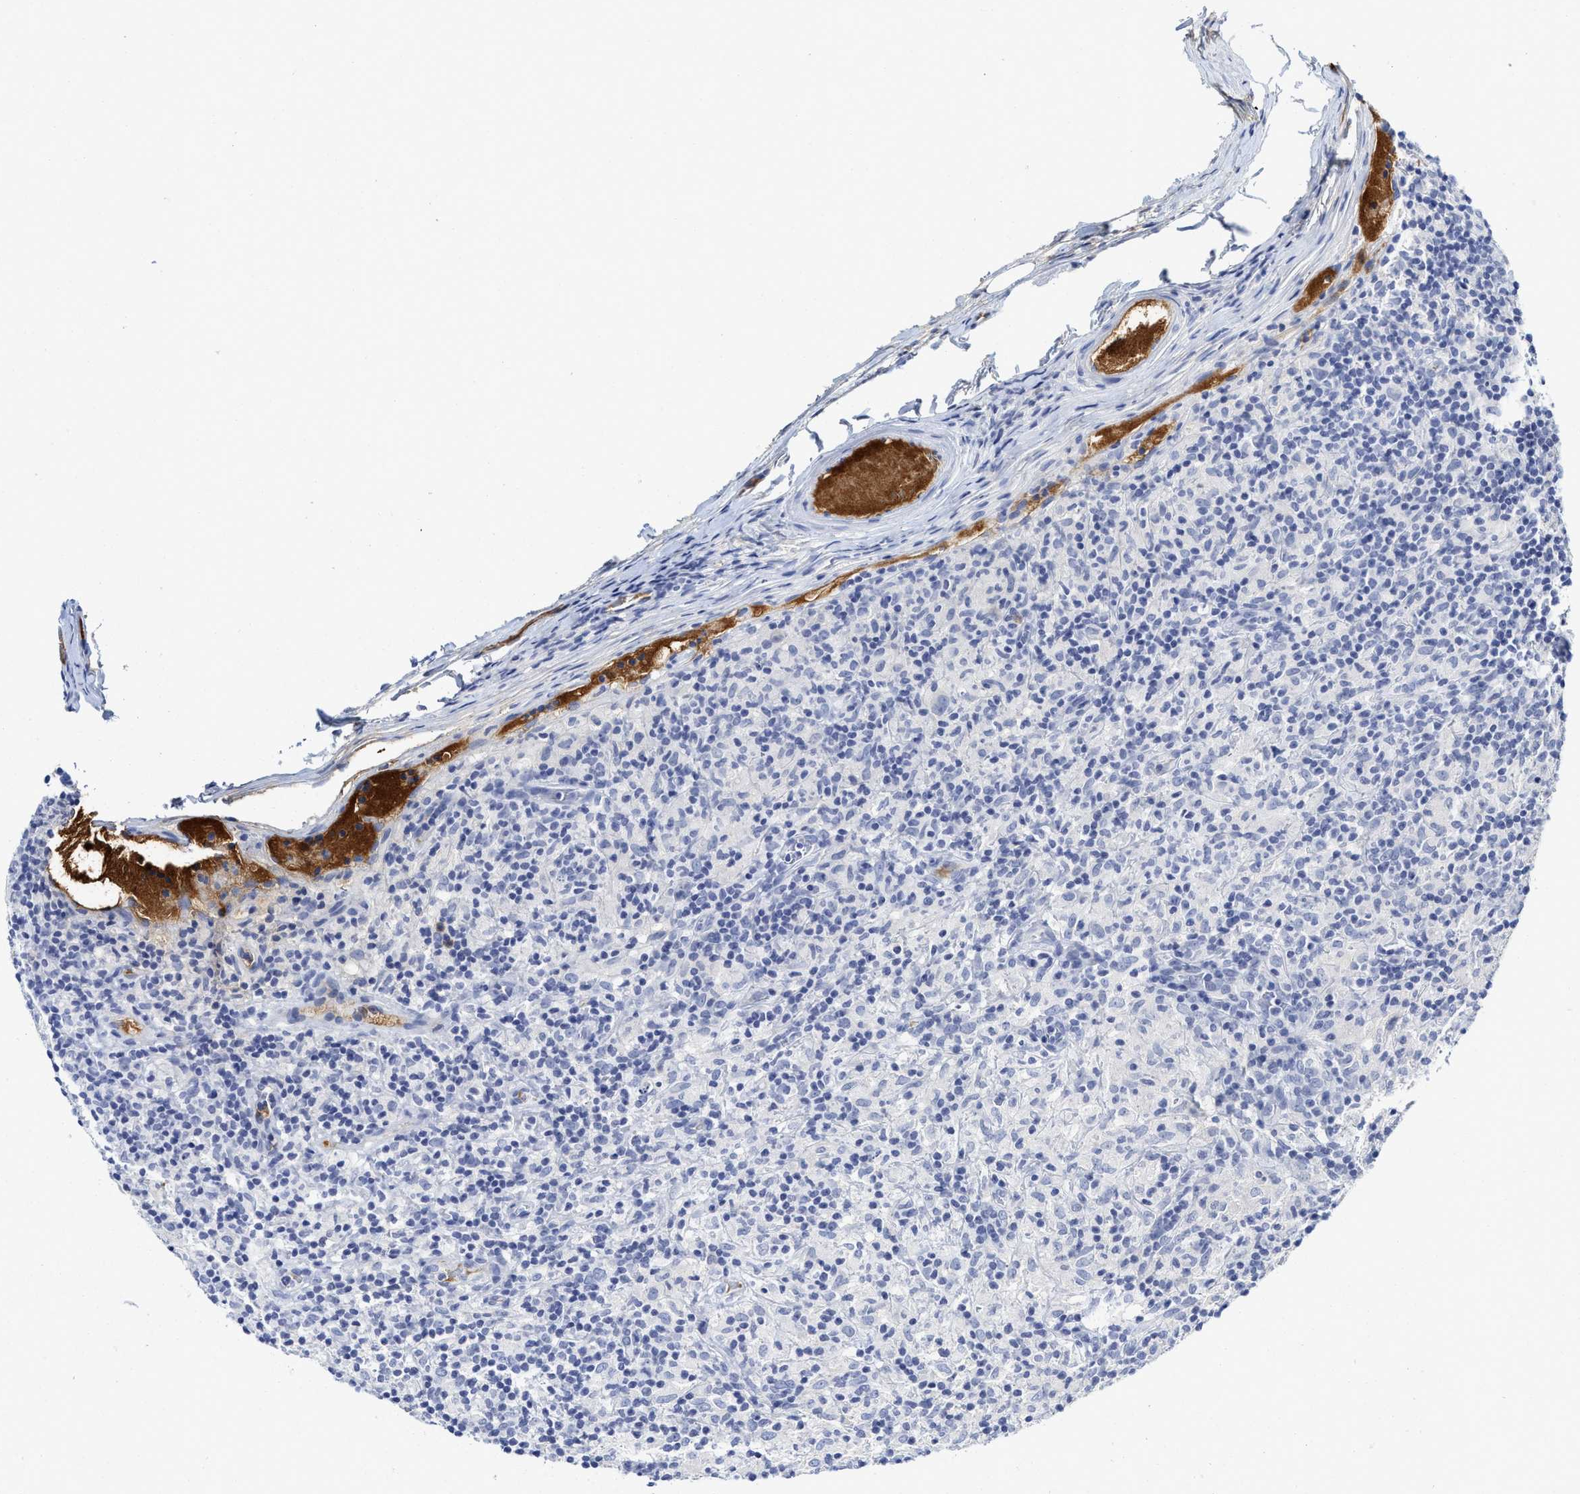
{"staining": {"intensity": "negative", "quantity": "none", "location": "none"}, "tissue": "lymphoma", "cell_type": "Tumor cells", "image_type": "cancer", "snomed": [{"axis": "morphology", "description": "Hodgkin's disease, NOS"}, {"axis": "topography", "description": "Lymph node"}], "caption": "A high-resolution histopathology image shows IHC staining of lymphoma, which displays no significant staining in tumor cells.", "gene": "C2", "patient": {"sex": "male", "age": 70}}